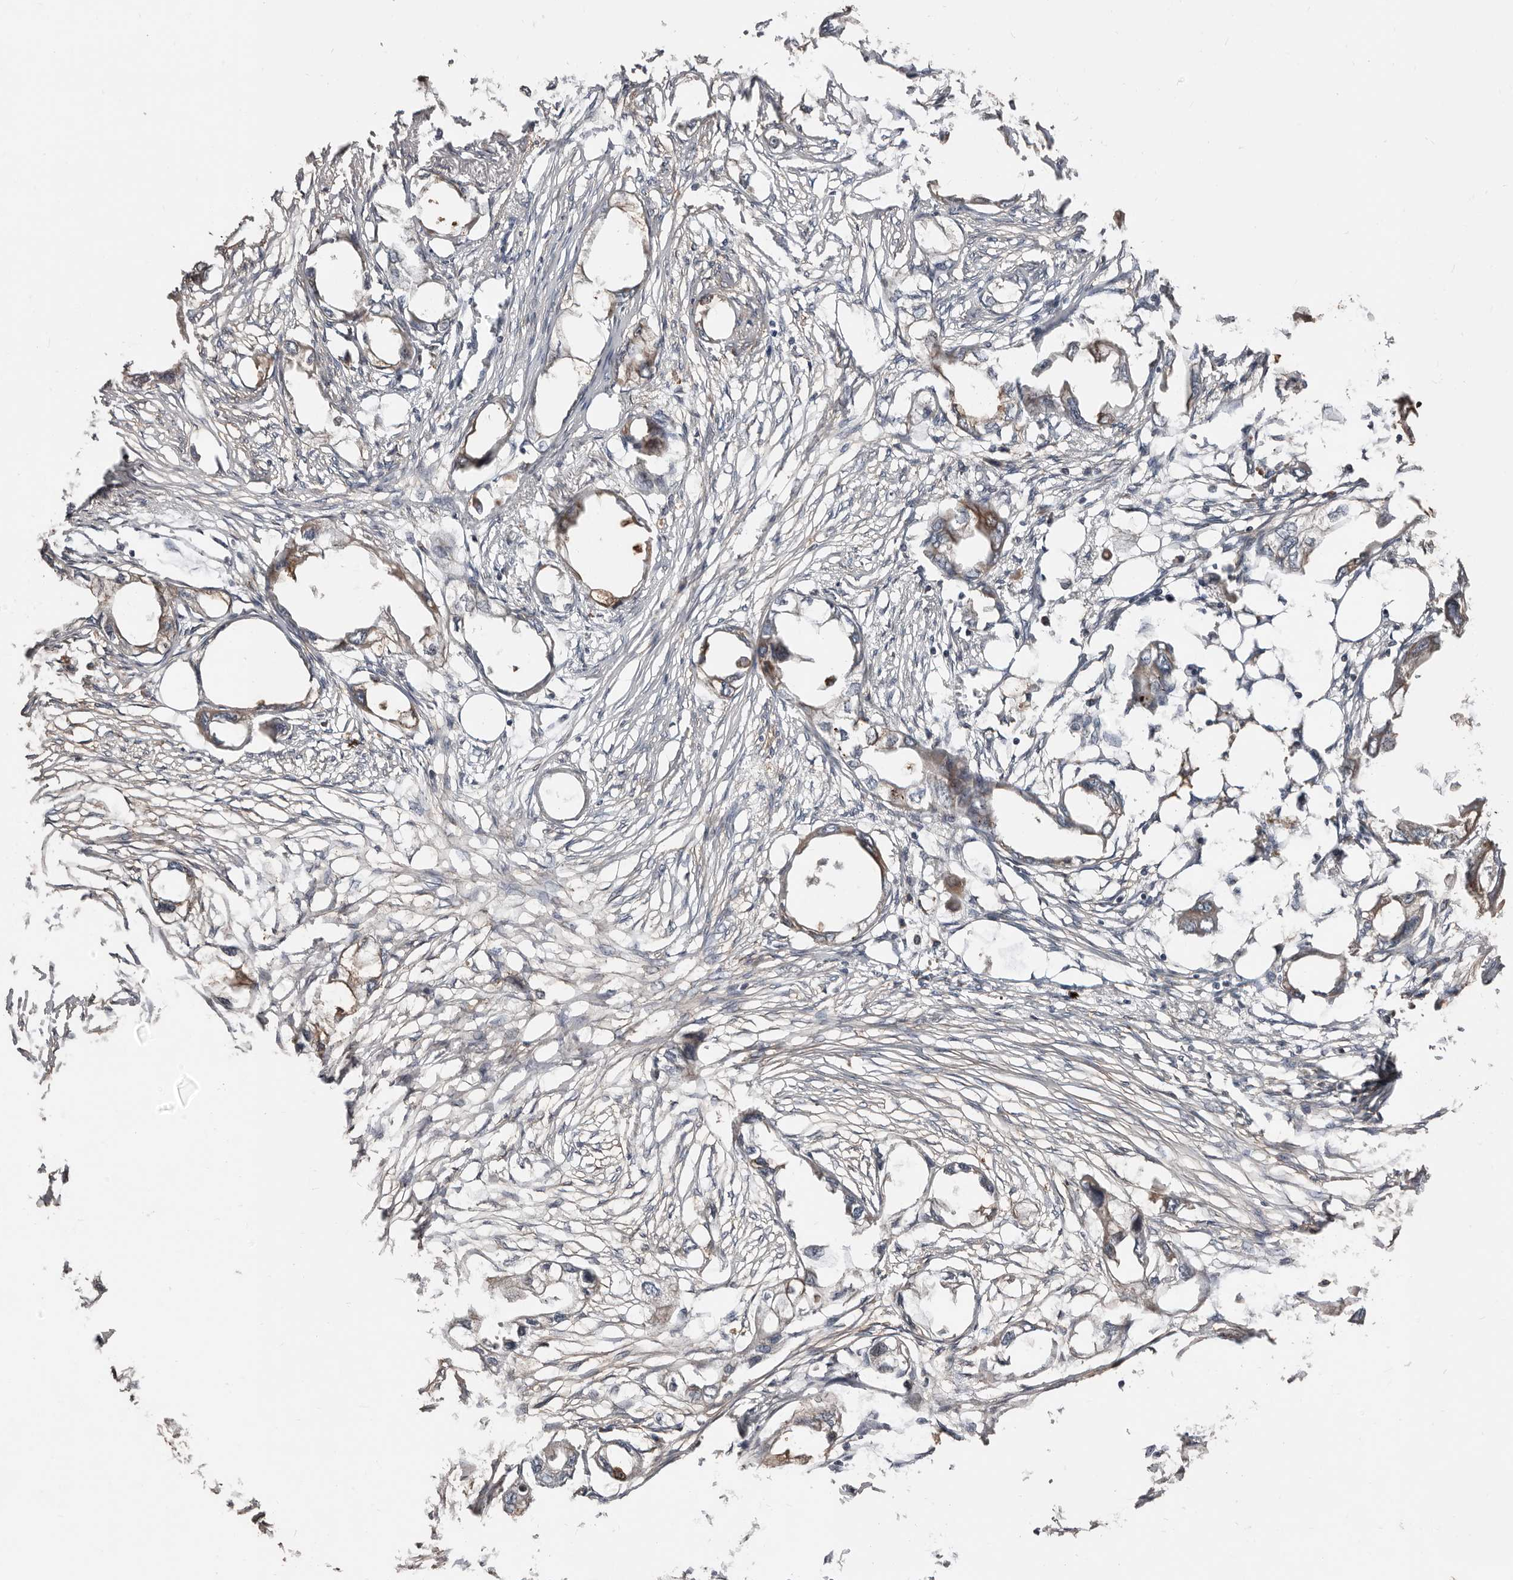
{"staining": {"intensity": "moderate", "quantity": "<25%", "location": "cytoplasmic/membranous"}, "tissue": "endometrial cancer", "cell_type": "Tumor cells", "image_type": "cancer", "snomed": [{"axis": "morphology", "description": "Adenocarcinoma, NOS"}, {"axis": "morphology", "description": "Adenocarcinoma, metastatic, NOS"}, {"axis": "topography", "description": "Adipose tissue"}, {"axis": "topography", "description": "Endometrium"}], "caption": "This is a histology image of IHC staining of endometrial adenocarcinoma, which shows moderate staining in the cytoplasmic/membranous of tumor cells.", "gene": "SMYD4", "patient": {"sex": "female", "age": 67}}